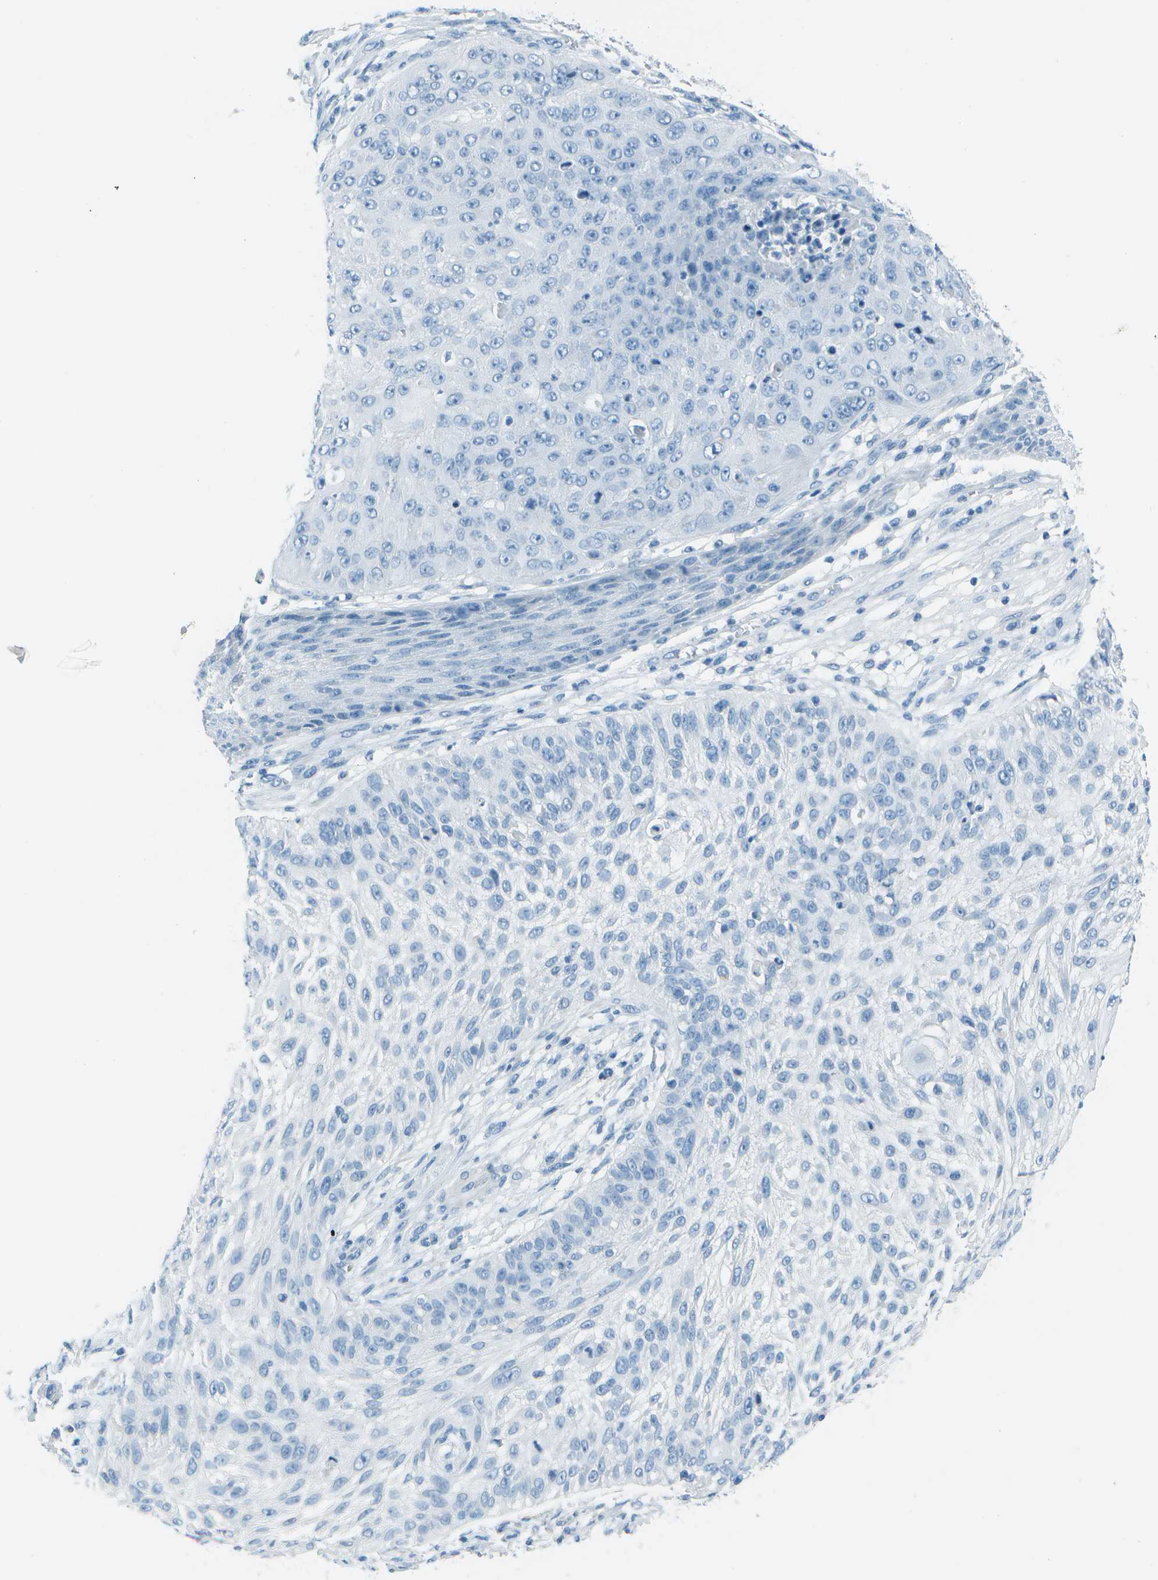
{"staining": {"intensity": "negative", "quantity": "none", "location": "none"}, "tissue": "skin cancer", "cell_type": "Tumor cells", "image_type": "cancer", "snomed": [{"axis": "morphology", "description": "Squamous cell carcinoma, NOS"}, {"axis": "topography", "description": "Skin"}], "caption": "This is an immunohistochemistry micrograph of squamous cell carcinoma (skin). There is no expression in tumor cells.", "gene": "FGF1", "patient": {"sex": "female", "age": 80}}